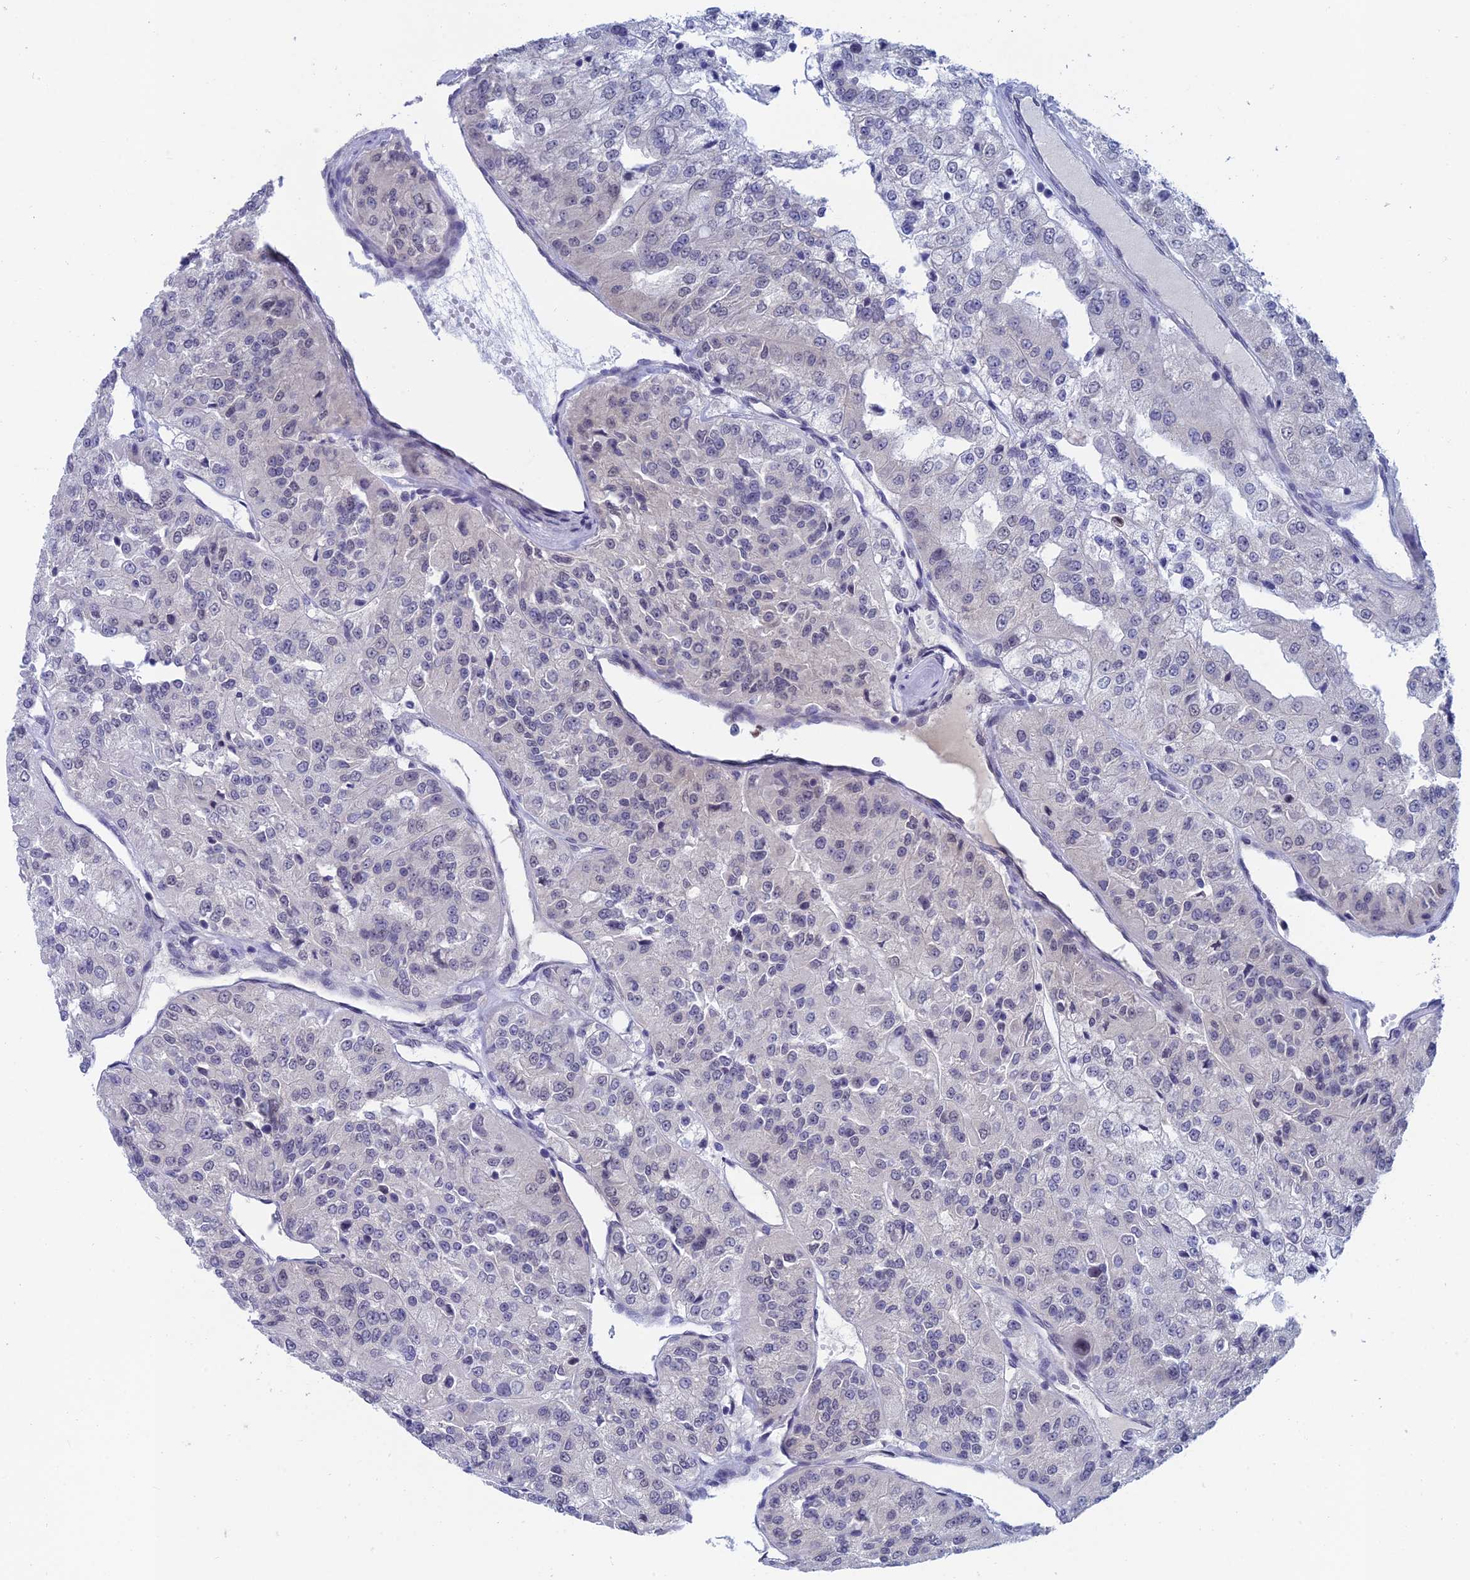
{"staining": {"intensity": "weak", "quantity": "25%-75%", "location": "nuclear"}, "tissue": "renal cancer", "cell_type": "Tumor cells", "image_type": "cancer", "snomed": [{"axis": "morphology", "description": "Adenocarcinoma, NOS"}, {"axis": "topography", "description": "Kidney"}], "caption": "Immunohistochemistry (IHC) of renal cancer (adenocarcinoma) shows low levels of weak nuclear positivity in approximately 25%-75% of tumor cells.", "gene": "NABP2", "patient": {"sex": "female", "age": 63}}